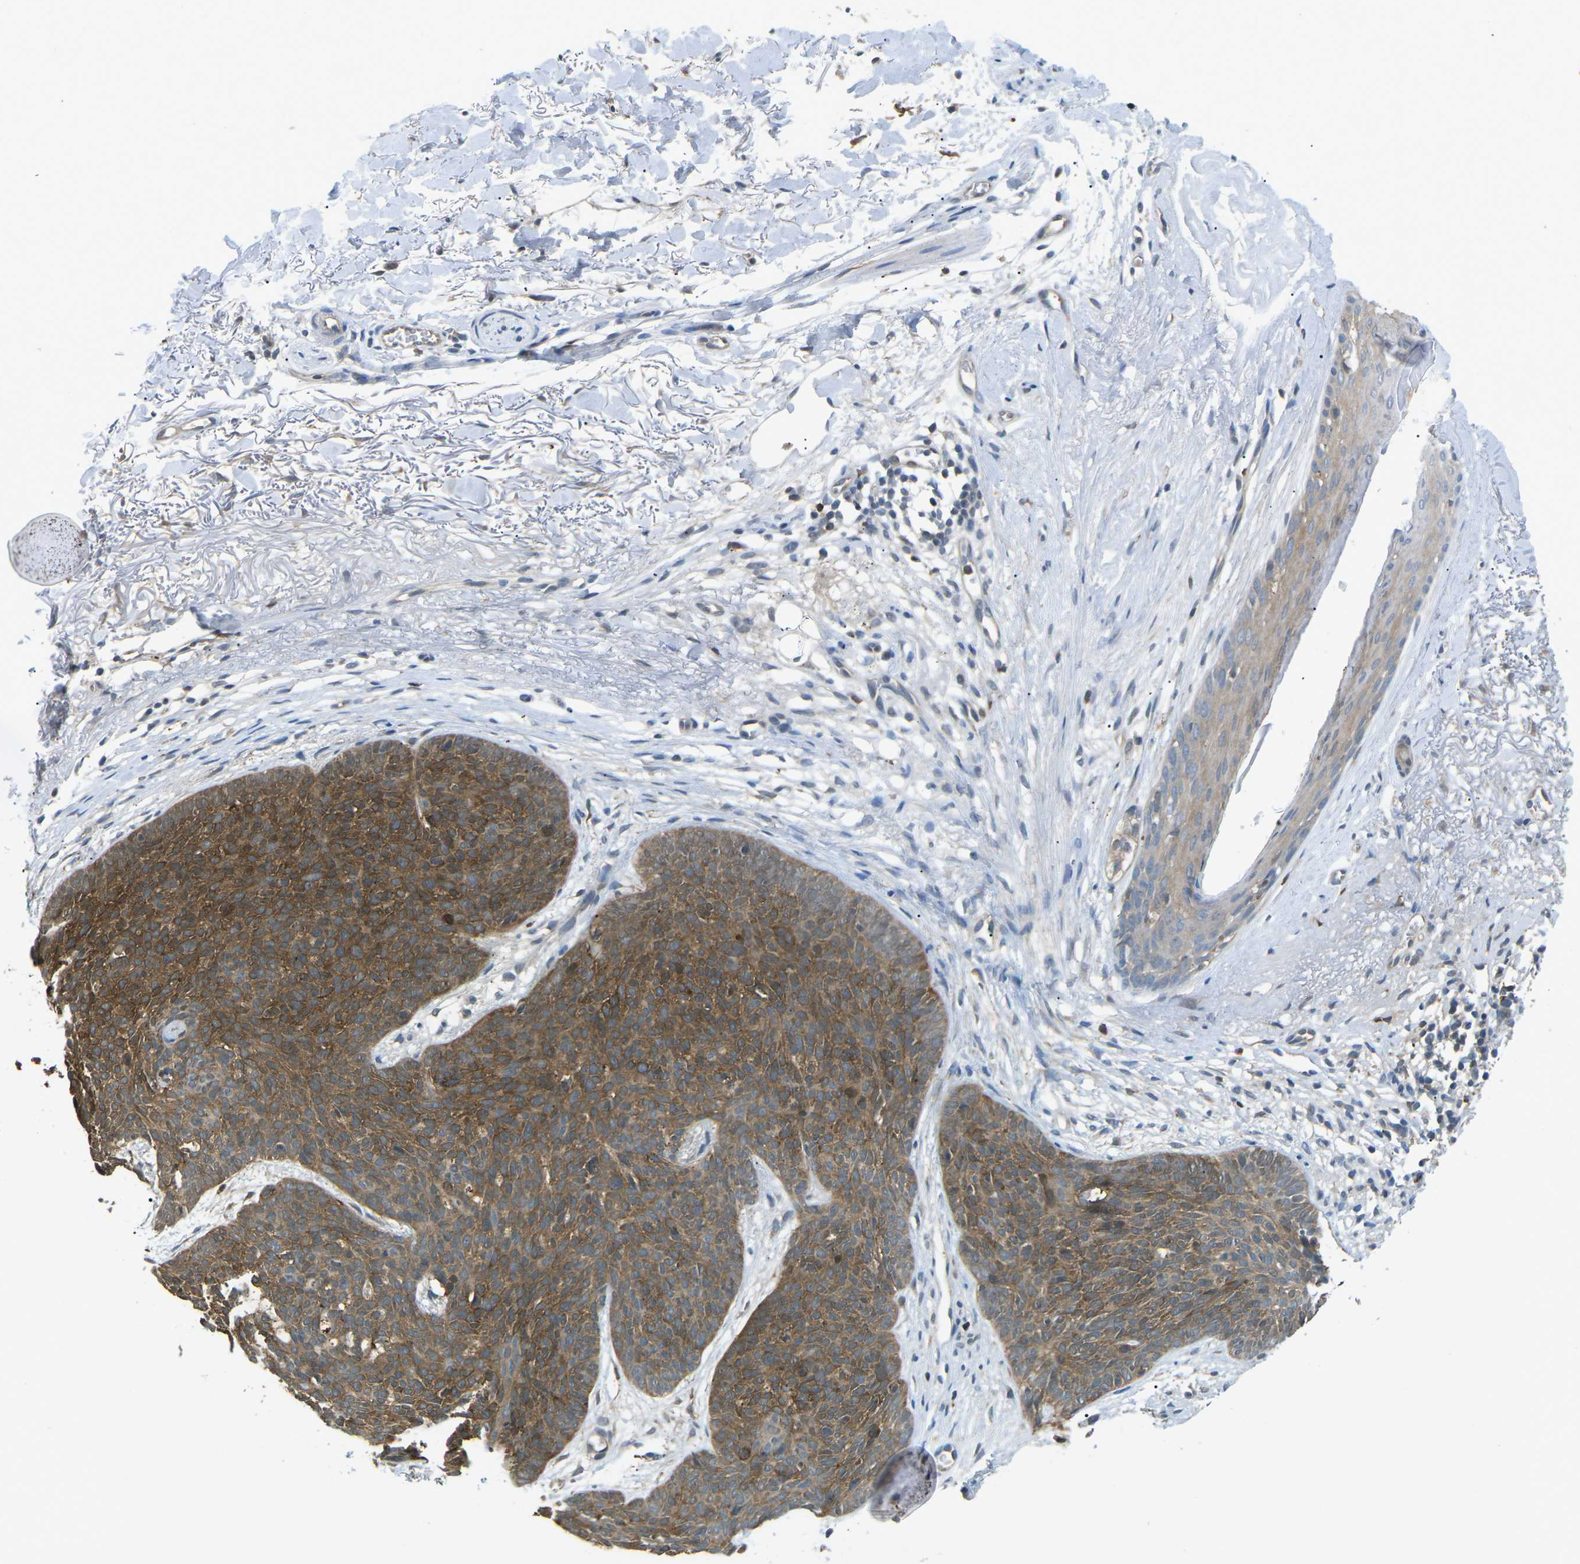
{"staining": {"intensity": "moderate", "quantity": ">75%", "location": "cytoplasmic/membranous"}, "tissue": "skin cancer", "cell_type": "Tumor cells", "image_type": "cancer", "snomed": [{"axis": "morphology", "description": "Normal tissue, NOS"}, {"axis": "morphology", "description": "Basal cell carcinoma"}, {"axis": "topography", "description": "Skin"}], "caption": "Immunohistochemical staining of human skin cancer demonstrates moderate cytoplasmic/membranous protein positivity in approximately >75% of tumor cells.", "gene": "PIEZO2", "patient": {"sex": "female", "age": 70}}